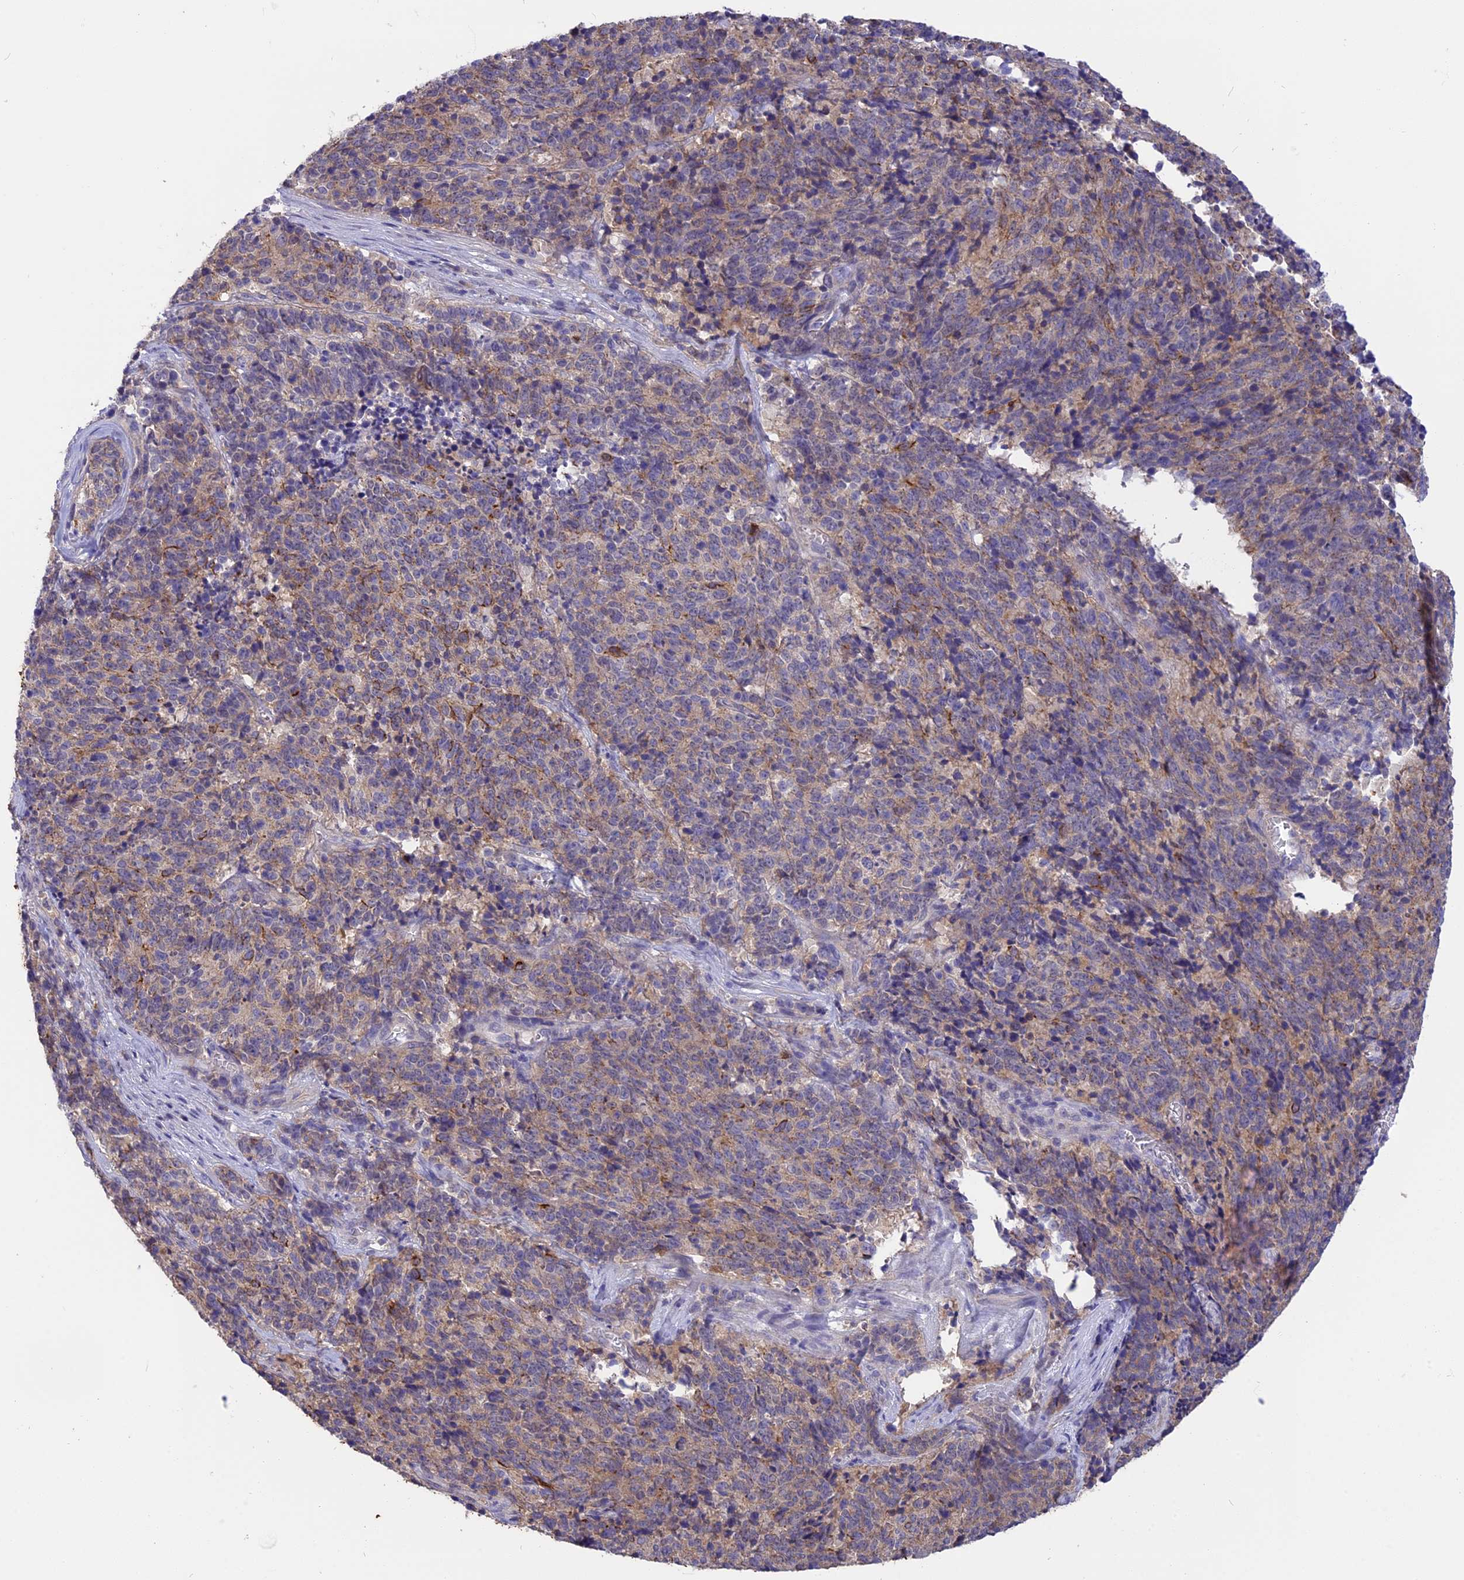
{"staining": {"intensity": "weak", "quantity": "25%-75%", "location": "cytoplasmic/membranous"}, "tissue": "cervical cancer", "cell_type": "Tumor cells", "image_type": "cancer", "snomed": [{"axis": "morphology", "description": "Squamous cell carcinoma, NOS"}, {"axis": "topography", "description": "Cervix"}], "caption": "The immunohistochemical stain highlights weak cytoplasmic/membranous staining in tumor cells of cervical cancer tissue.", "gene": "STUB1", "patient": {"sex": "female", "age": 29}}